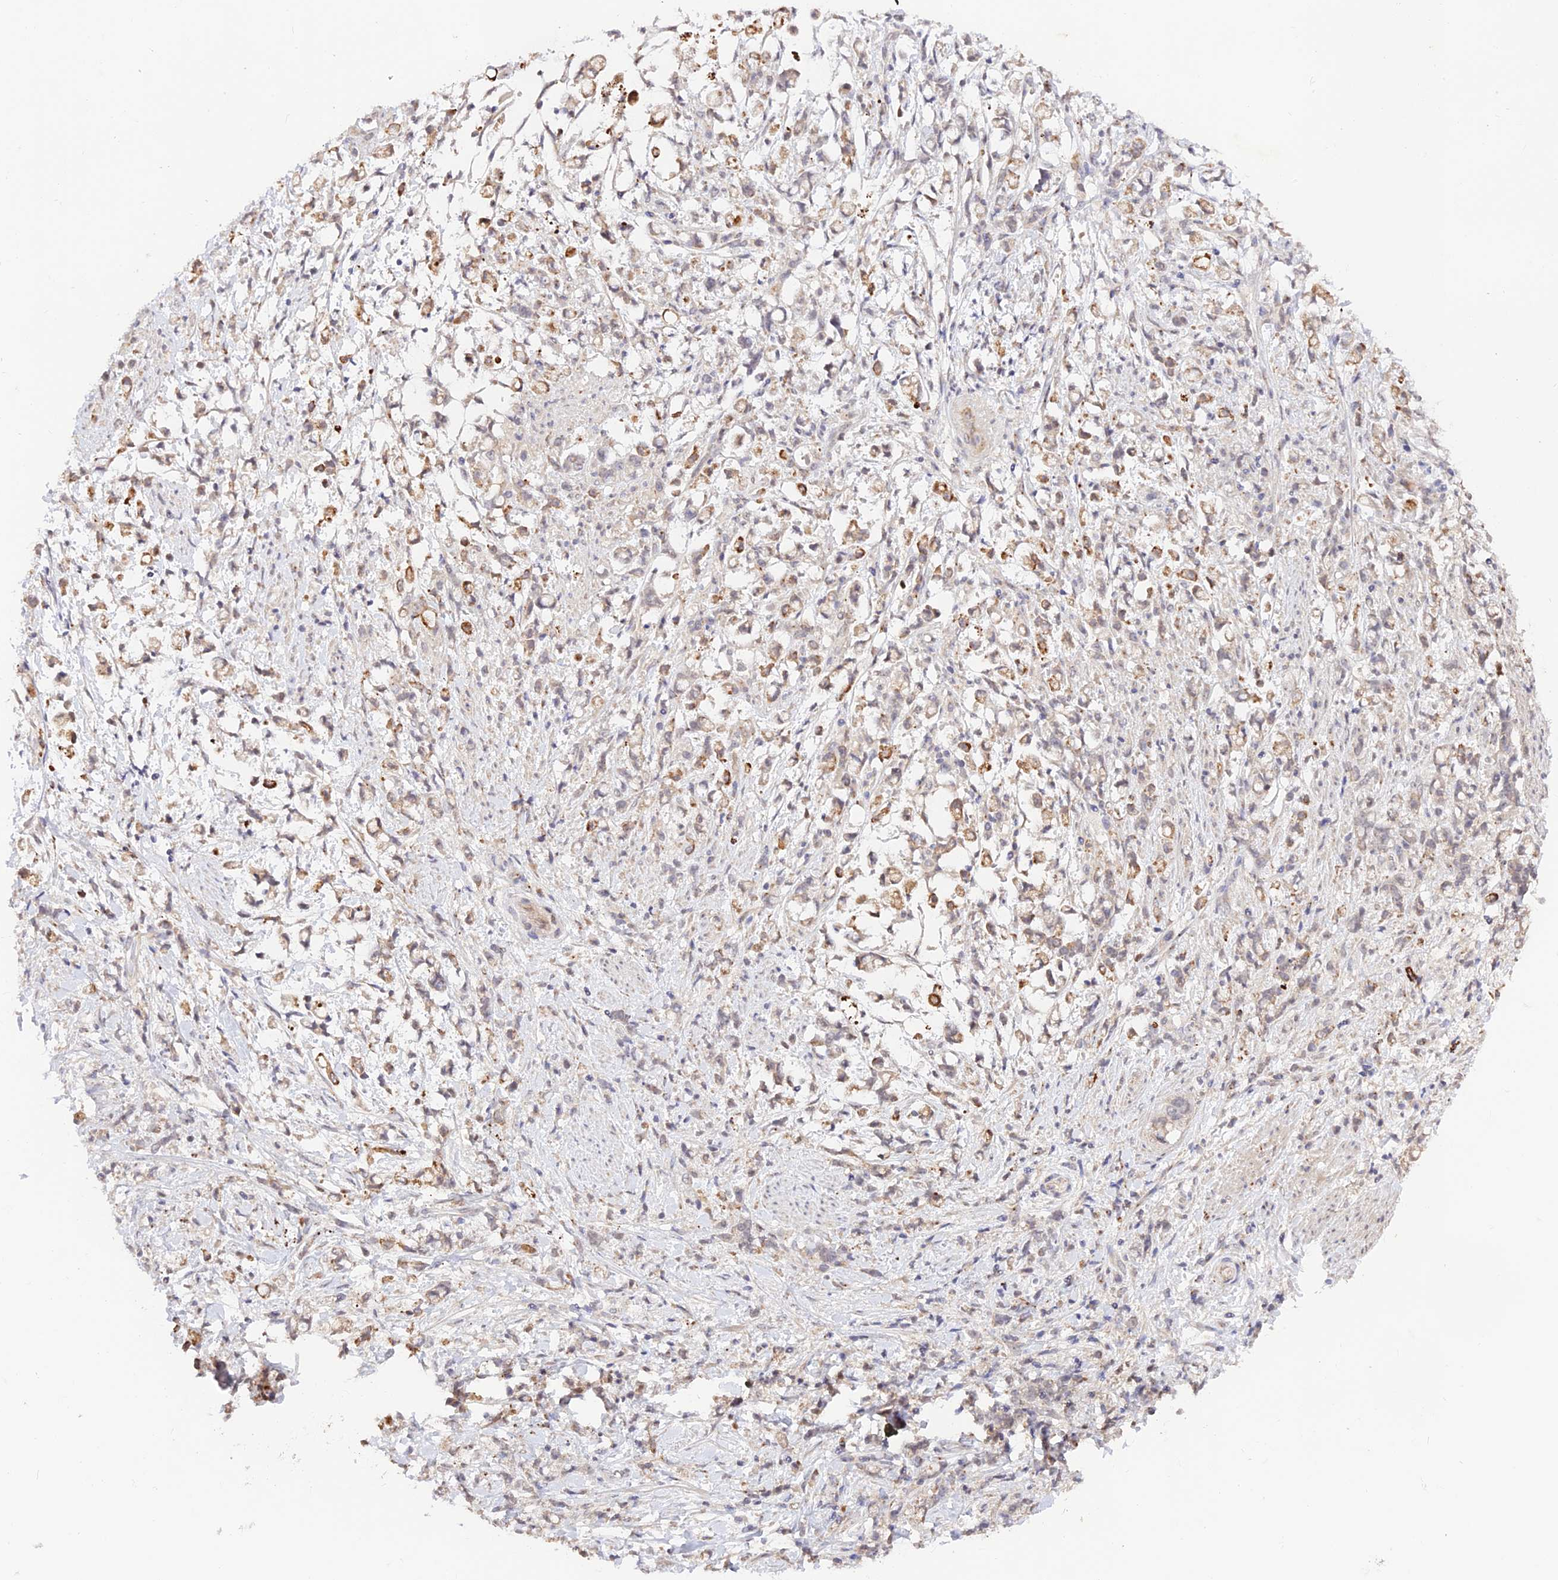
{"staining": {"intensity": "moderate", "quantity": ">75%", "location": "cytoplasmic/membranous"}, "tissue": "stomach cancer", "cell_type": "Tumor cells", "image_type": "cancer", "snomed": [{"axis": "morphology", "description": "Adenocarcinoma, NOS"}, {"axis": "topography", "description": "Stomach"}], "caption": "Moderate cytoplasmic/membranous protein staining is appreciated in approximately >75% of tumor cells in stomach cancer.", "gene": "CAMSAP3", "patient": {"sex": "female", "age": 60}}